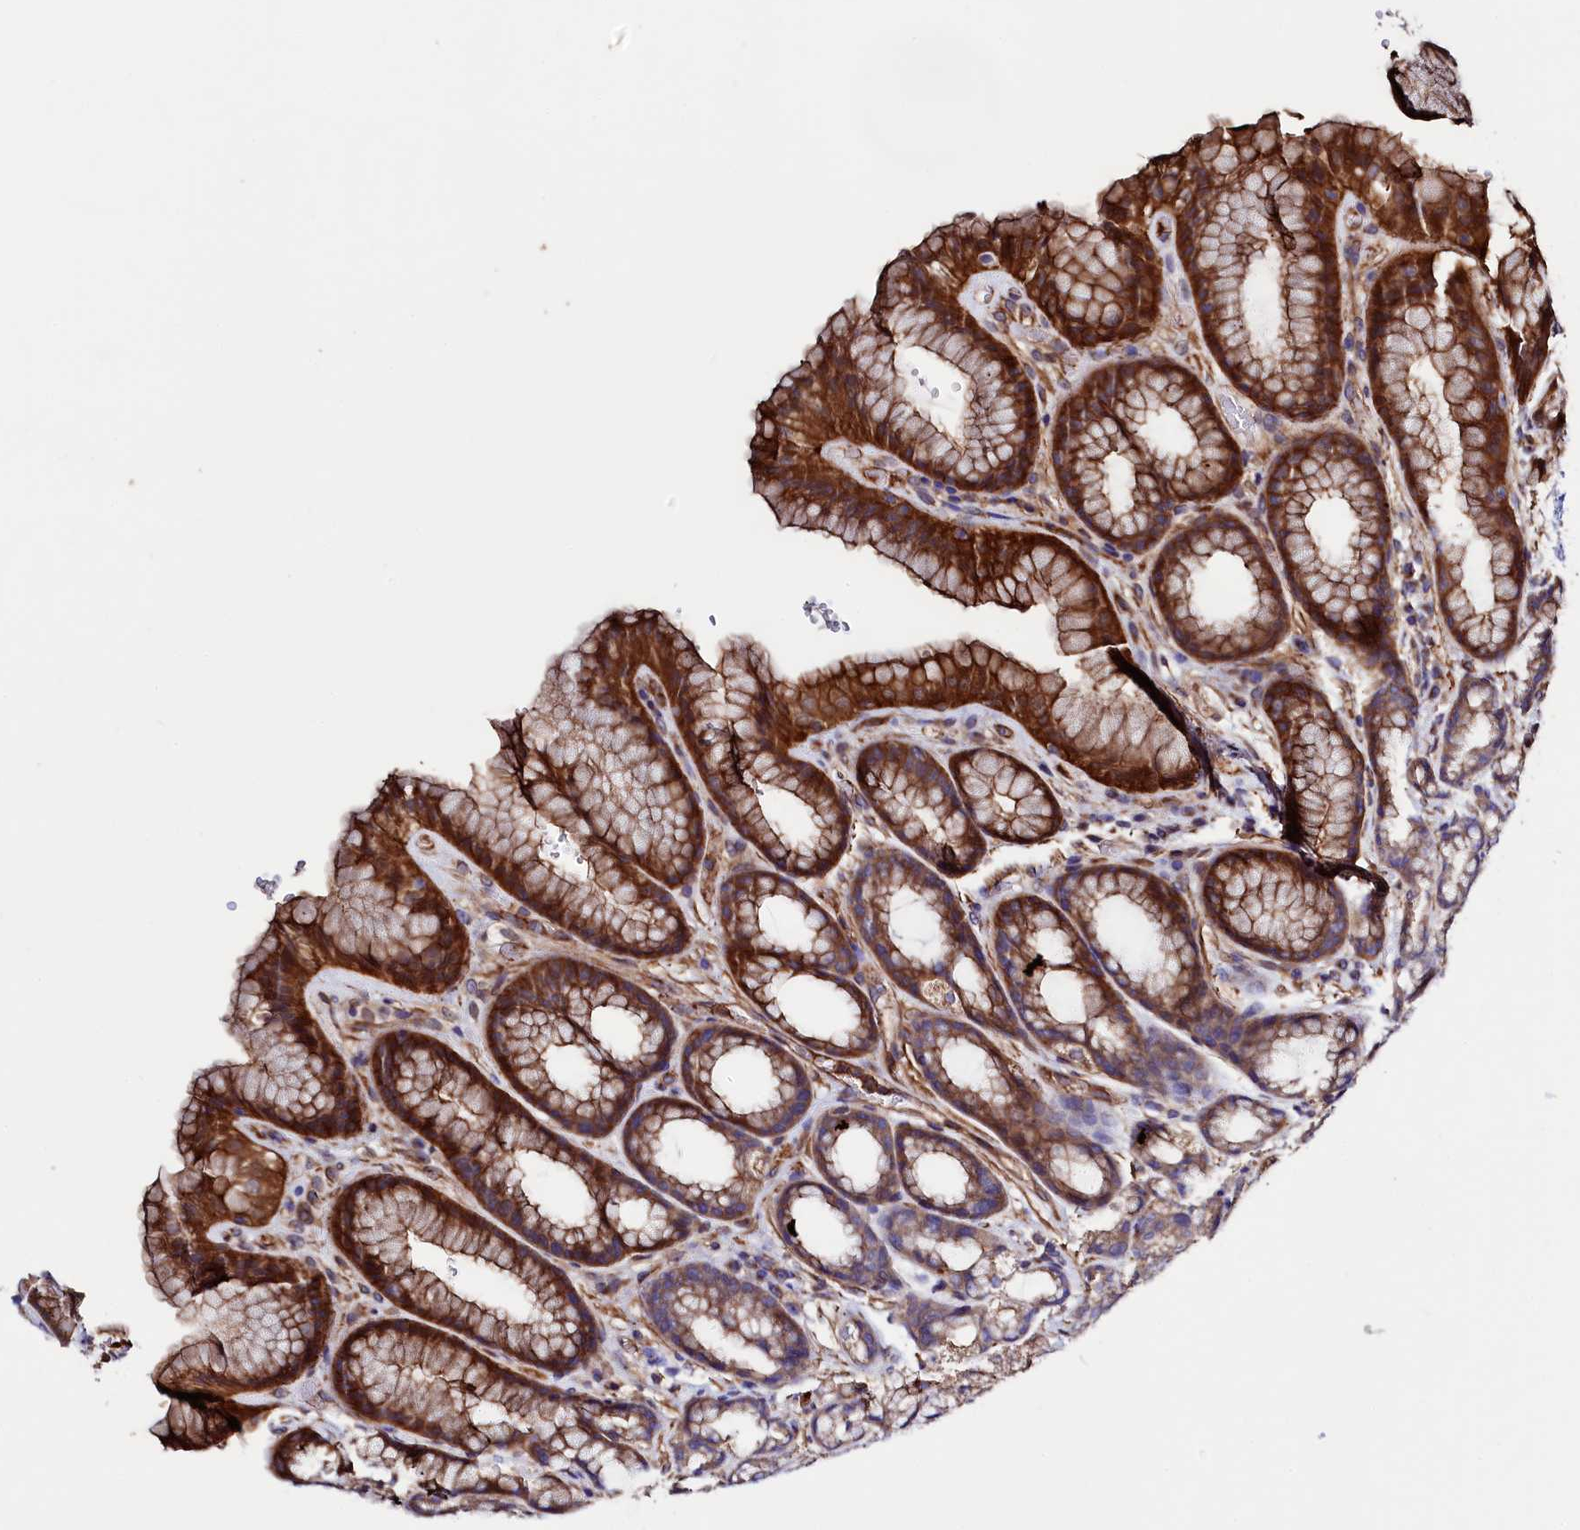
{"staining": {"intensity": "strong", "quantity": ">75%", "location": "cytoplasmic/membranous"}, "tissue": "stomach", "cell_type": "Glandular cells", "image_type": "normal", "snomed": [{"axis": "morphology", "description": "Normal tissue, NOS"}, {"axis": "morphology", "description": "Adenocarcinoma, NOS"}, {"axis": "topography", "description": "Stomach"}], "caption": "DAB (3,3'-diaminobenzidine) immunohistochemical staining of normal human stomach reveals strong cytoplasmic/membranous protein positivity in about >75% of glandular cells. Ihc stains the protein of interest in brown and the nuclei are stained blue.", "gene": "STAMBPL1", "patient": {"sex": "male", "age": 57}}